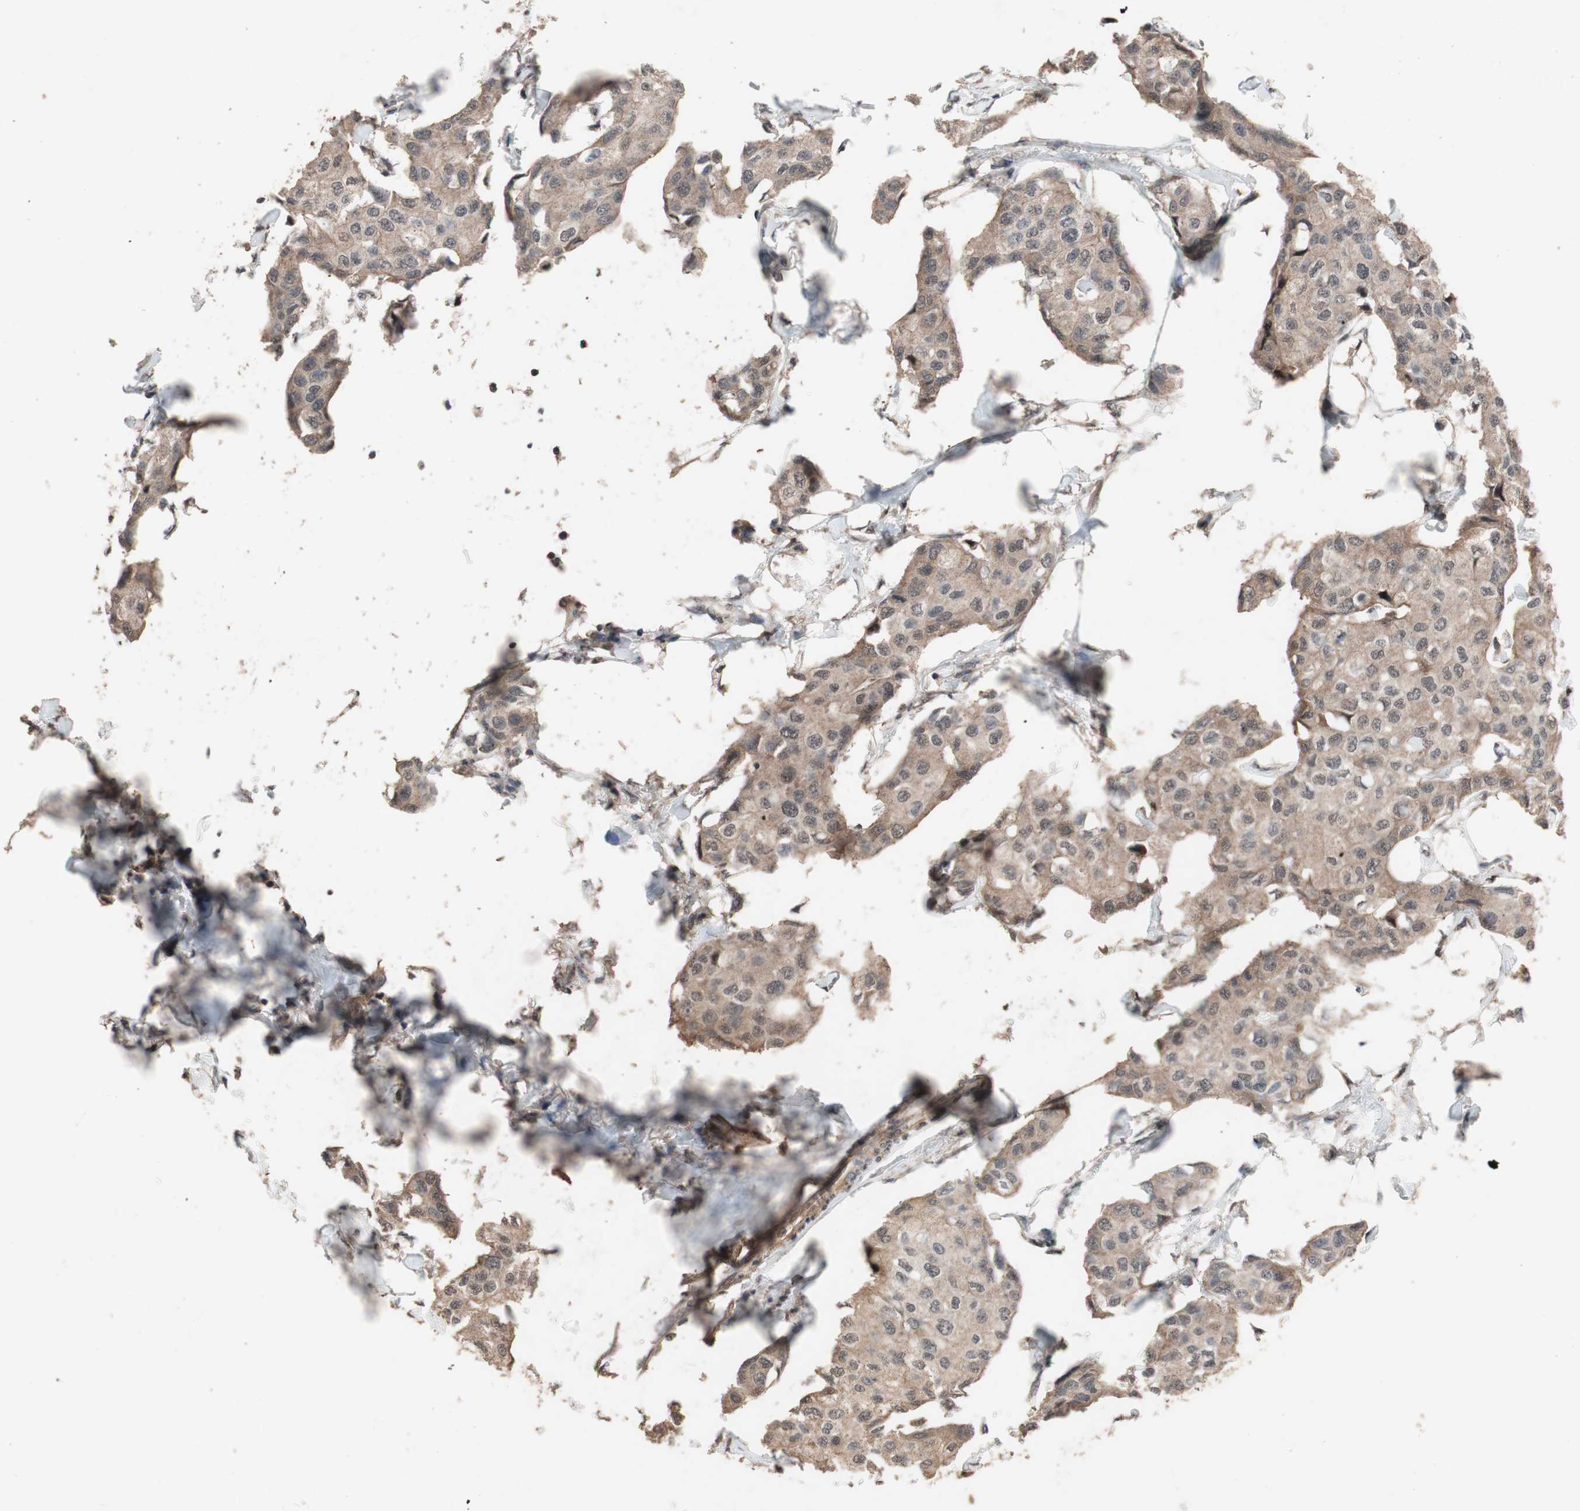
{"staining": {"intensity": "moderate", "quantity": ">75%", "location": "cytoplasmic/membranous"}, "tissue": "breast cancer", "cell_type": "Tumor cells", "image_type": "cancer", "snomed": [{"axis": "morphology", "description": "Duct carcinoma"}, {"axis": "topography", "description": "Breast"}], "caption": "A high-resolution micrograph shows immunohistochemistry staining of breast intraductal carcinoma, which reveals moderate cytoplasmic/membranous positivity in about >75% of tumor cells.", "gene": "KANSL1", "patient": {"sex": "female", "age": 80}}